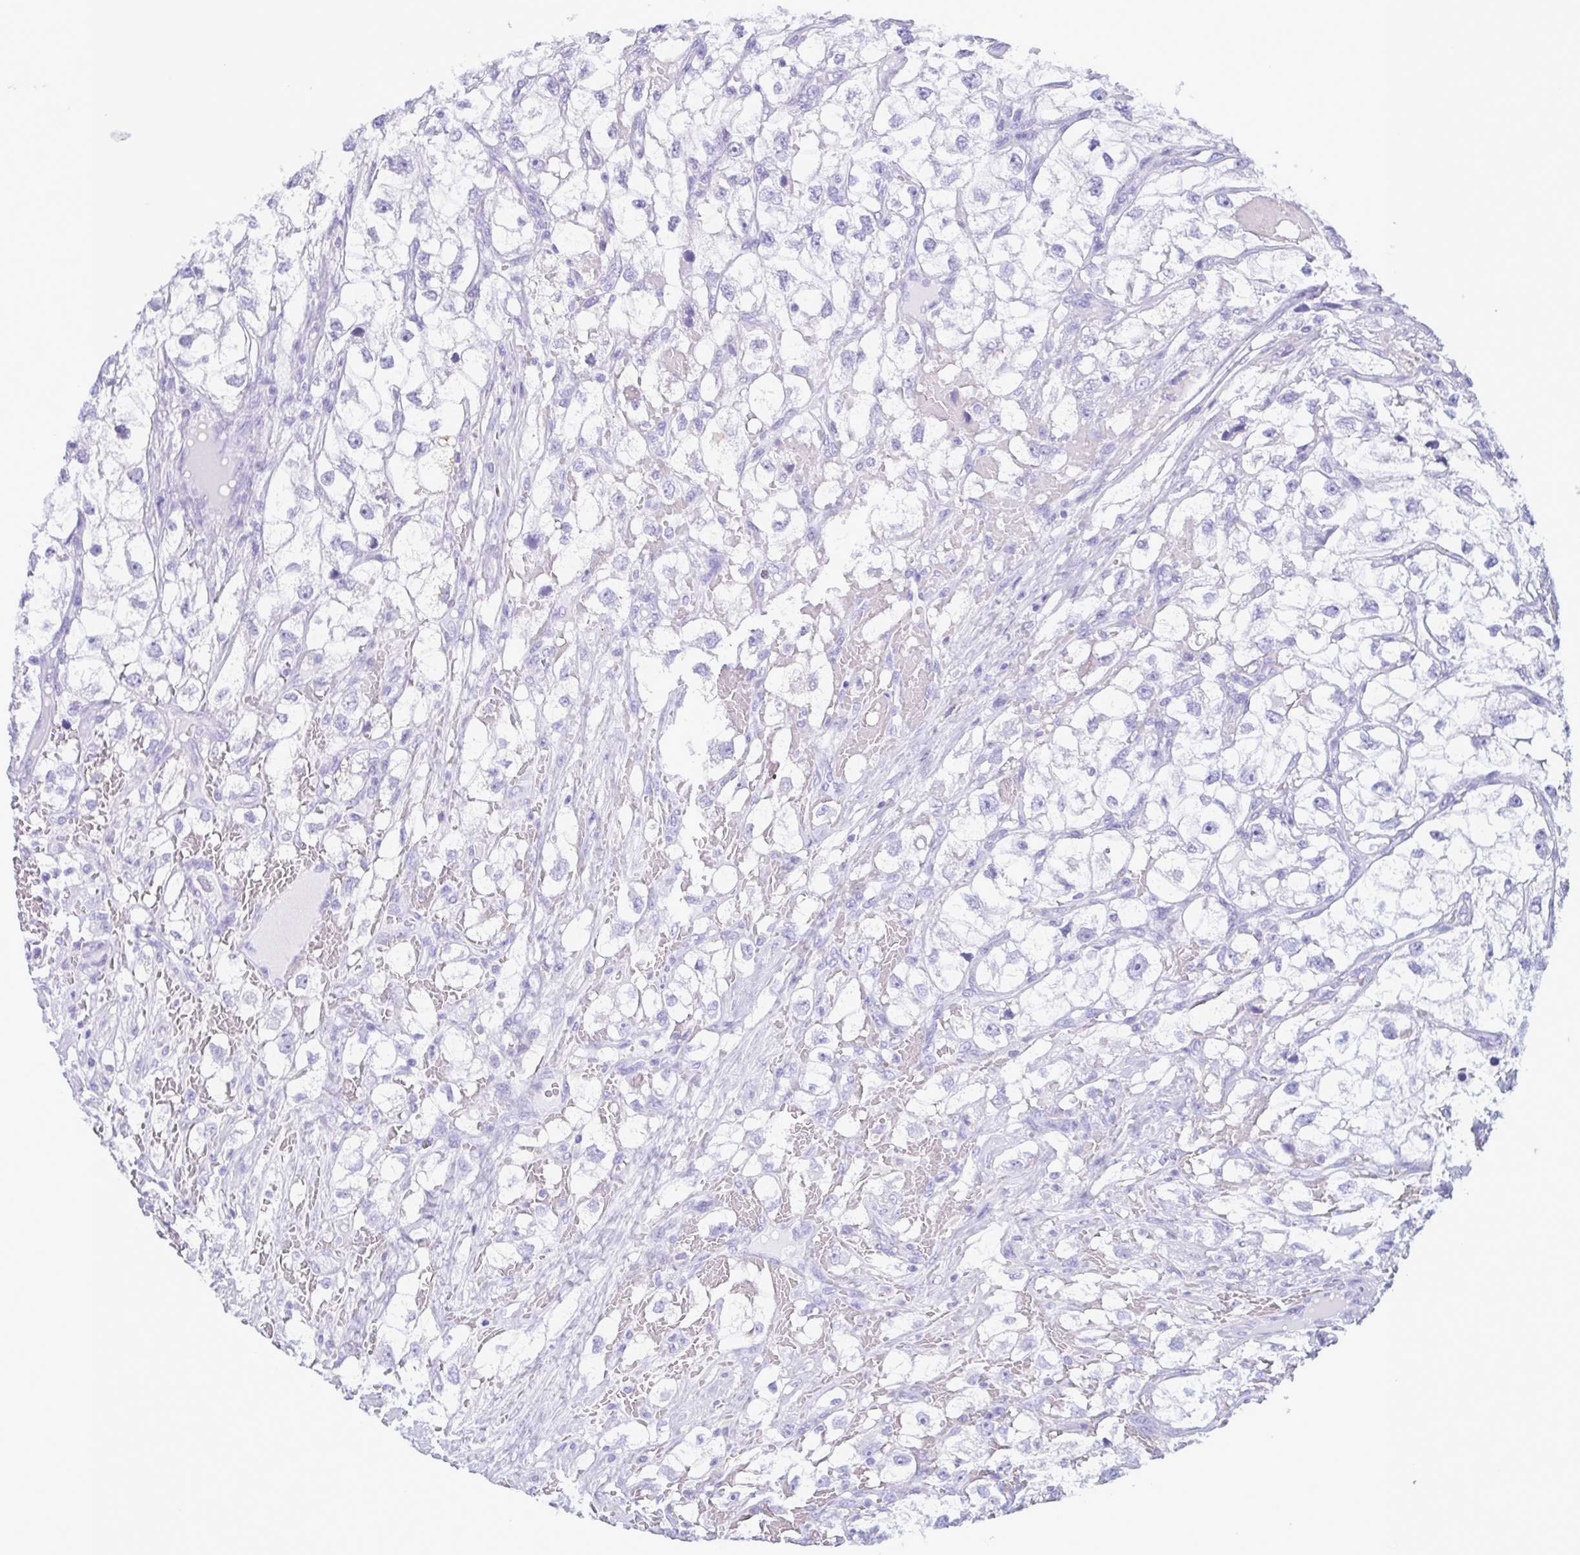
{"staining": {"intensity": "negative", "quantity": "none", "location": "none"}, "tissue": "renal cancer", "cell_type": "Tumor cells", "image_type": "cancer", "snomed": [{"axis": "morphology", "description": "Adenocarcinoma, NOS"}, {"axis": "topography", "description": "Kidney"}], "caption": "Immunohistochemistry (IHC) micrograph of neoplastic tissue: human renal cancer (adenocarcinoma) stained with DAB (3,3'-diaminobenzidine) exhibits no significant protein positivity in tumor cells.", "gene": "LTF", "patient": {"sex": "male", "age": 59}}